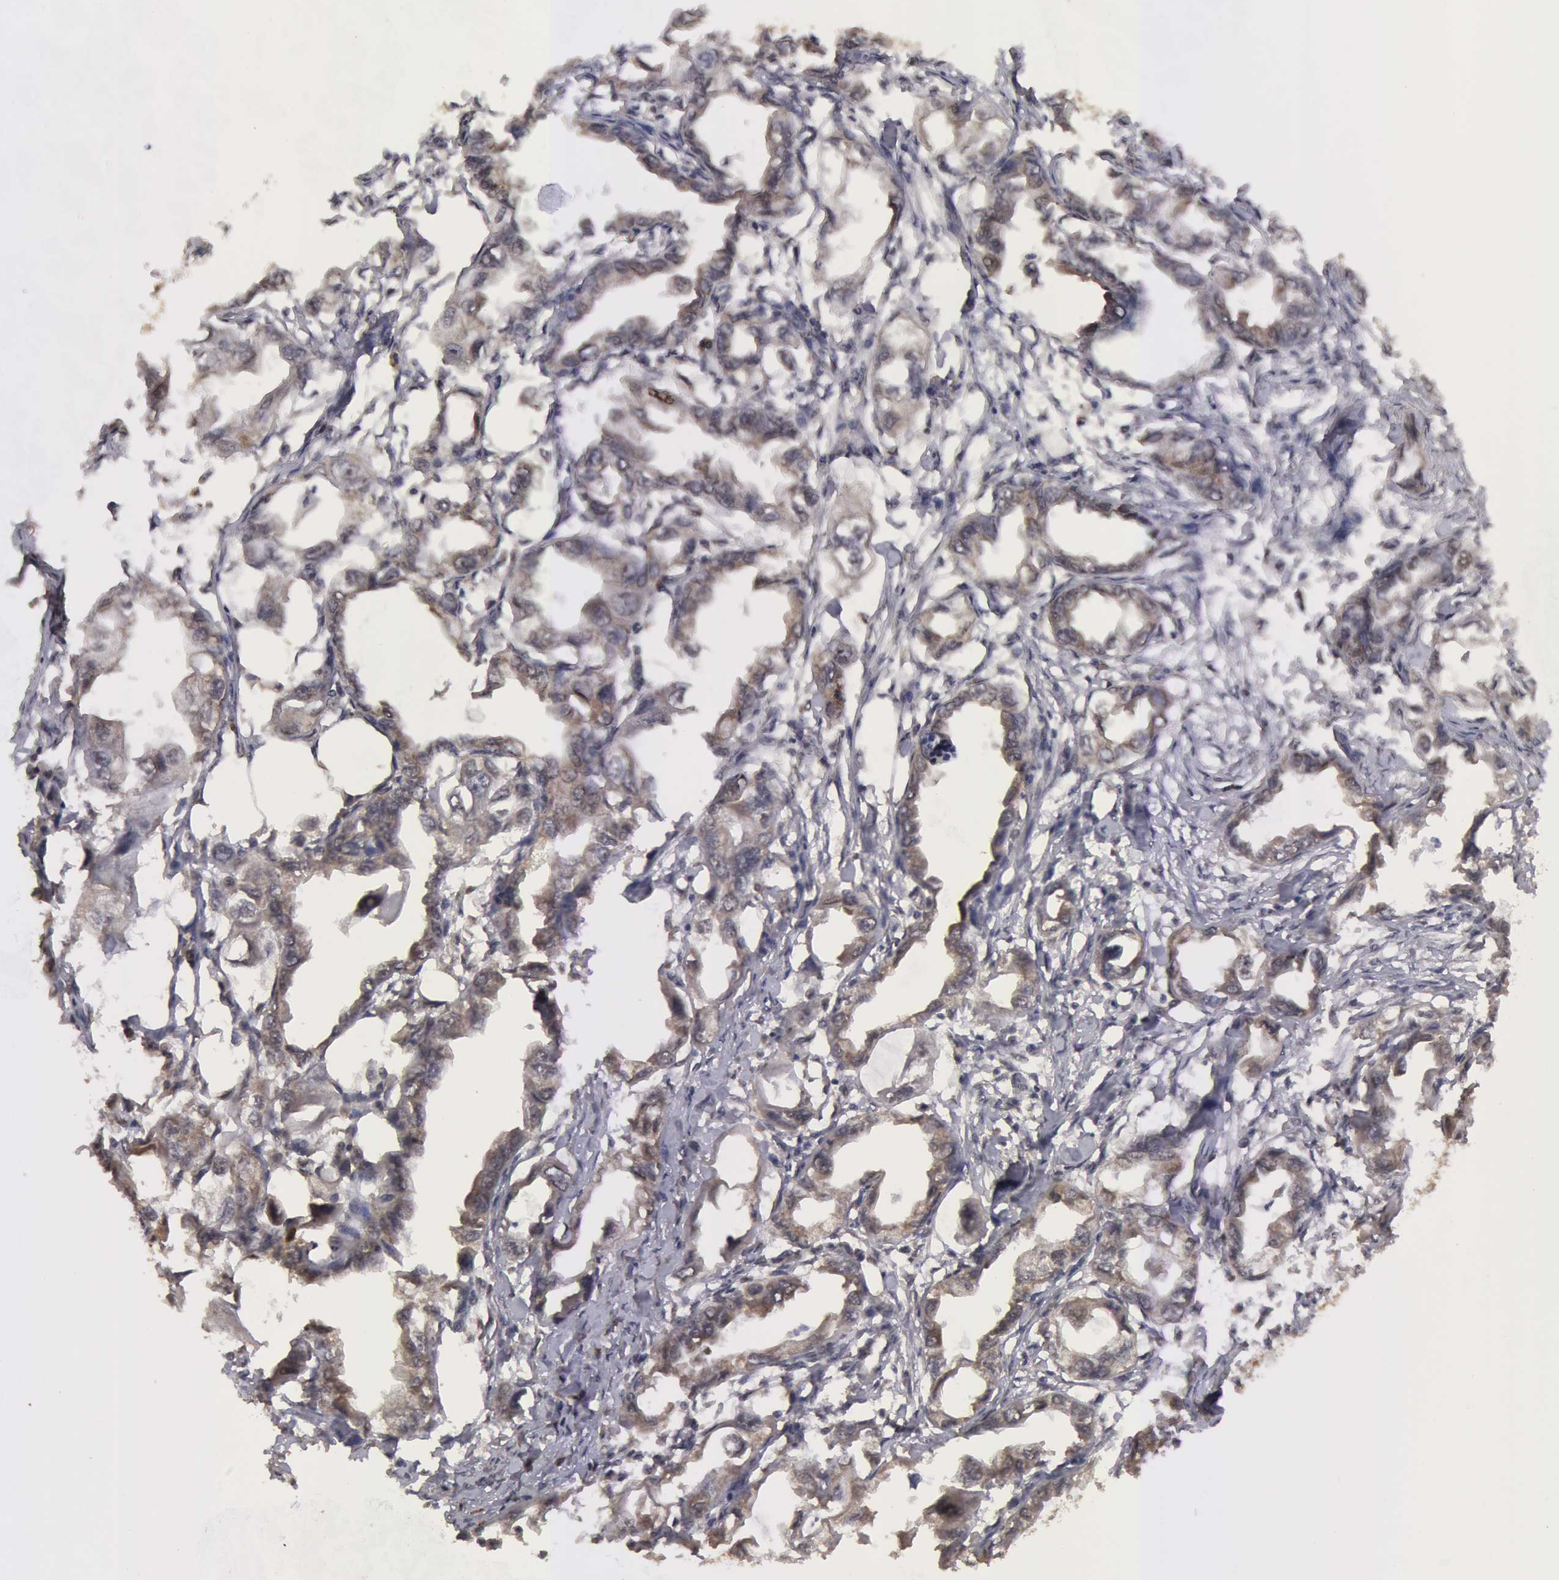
{"staining": {"intensity": "moderate", "quantity": ">75%", "location": "cytoplasmic/membranous"}, "tissue": "endometrial cancer", "cell_type": "Tumor cells", "image_type": "cancer", "snomed": [{"axis": "morphology", "description": "Adenocarcinoma, NOS"}, {"axis": "topography", "description": "Endometrium"}], "caption": "High-magnification brightfield microscopy of endometrial cancer (adenocarcinoma) stained with DAB (brown) and counterstained with hematoxylin (blue). tumor cells exhibit moderate cytoplasmic/membranous expression is present in about>75% of cells. The staining is performed using DAB brown chromogen to label protein expression. The nuclei are counter-stained blue using hematoxylin.", "gene": "GLIS1", "patient": {"sex": "female", "age": 67}}